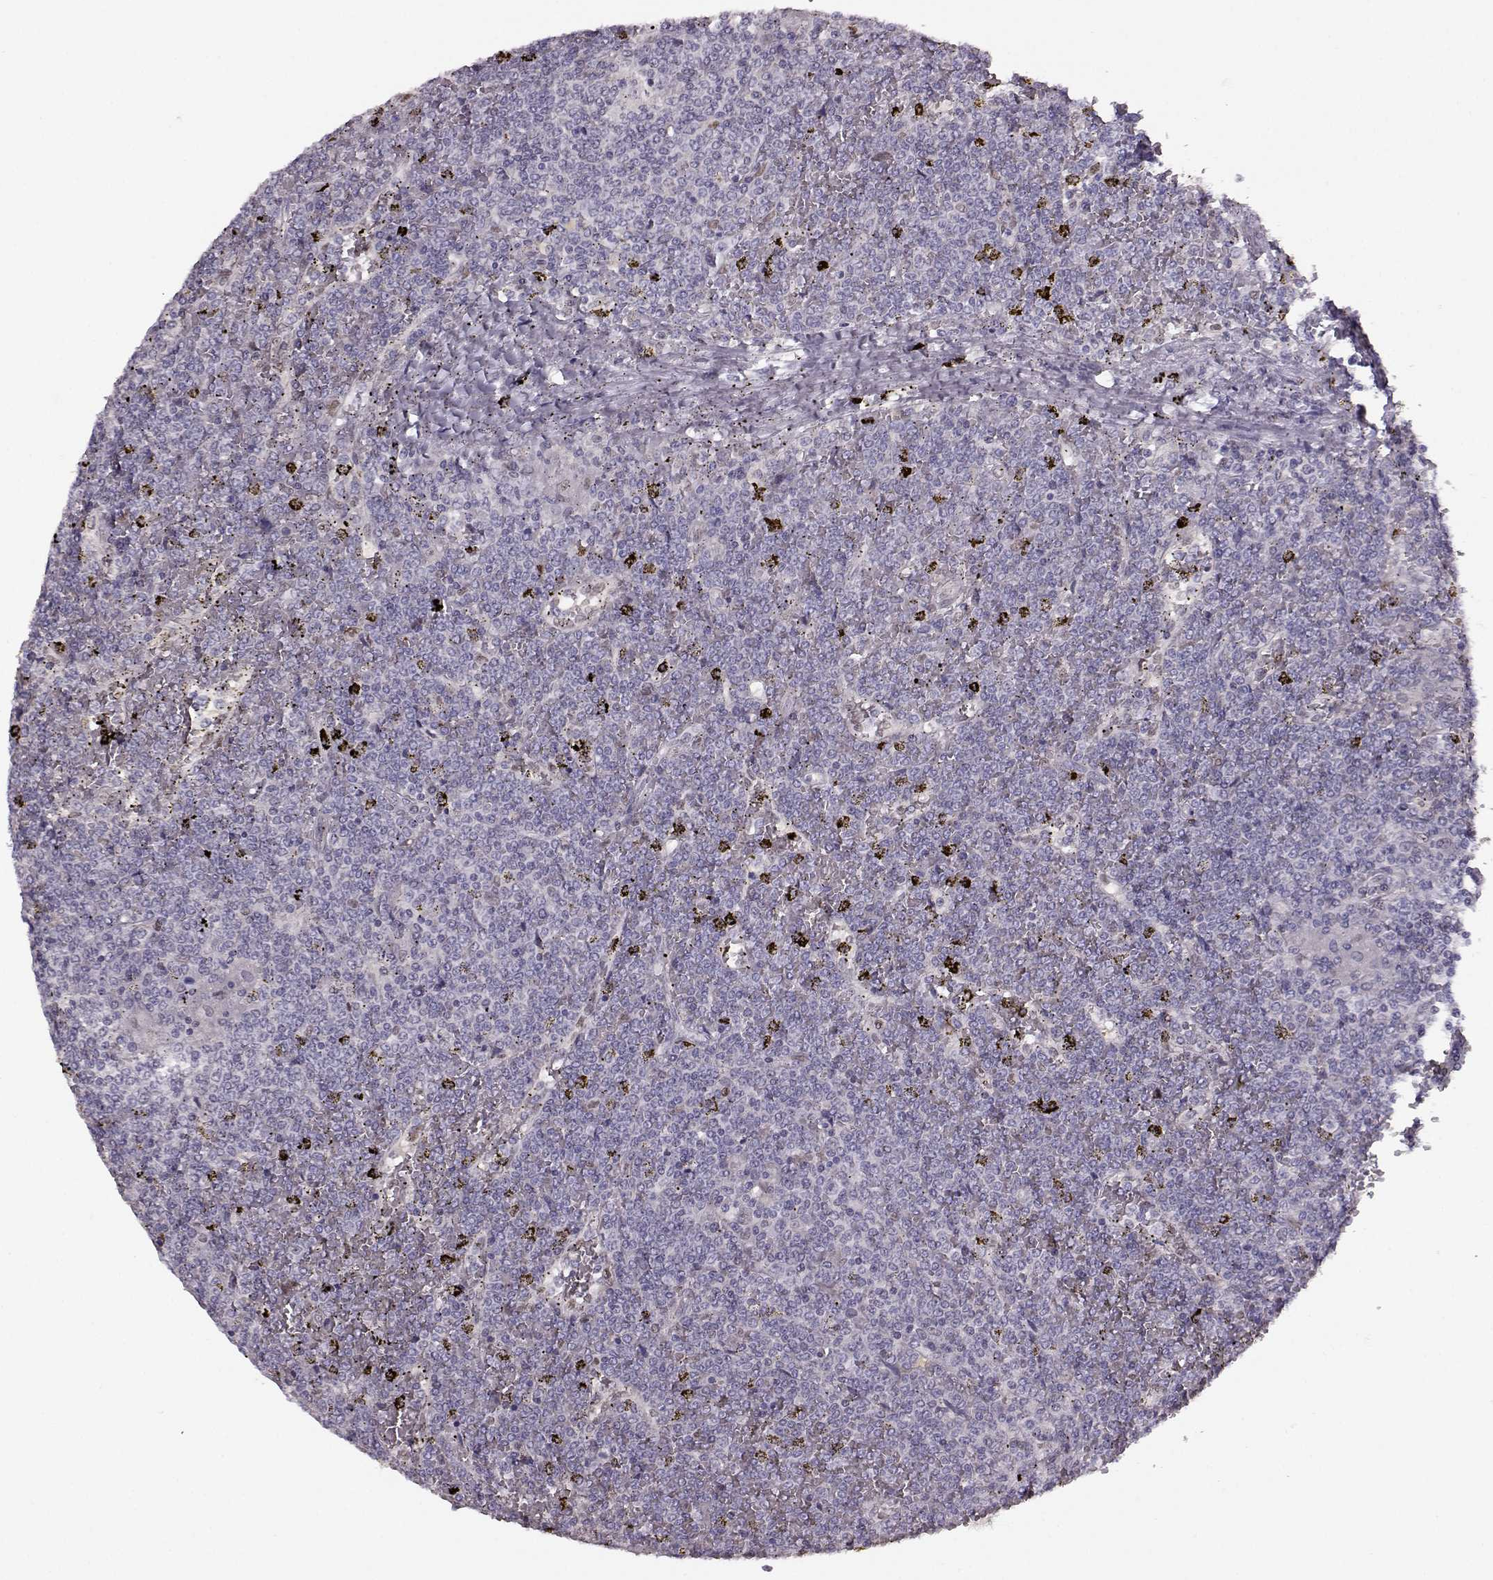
{"staining": {"intensity": "negative", "quantity": "none", "location": "none"}, "tissue": "lymphoma", "cell_type": "Tumor cells", "image_type": "cancer", "snomed": [{"axis": "morphology", "description": "Malignant lymphoma, non-Hodgkin's type, Low grade"}, {"axis": "topography", "description": "Spleen"}], "caption": "This is an IHC micrograph of human lymphoma. There is no expression in tumor cells.", "gene": "KLF6", "patient": {"sex": "female", "age": 19}}